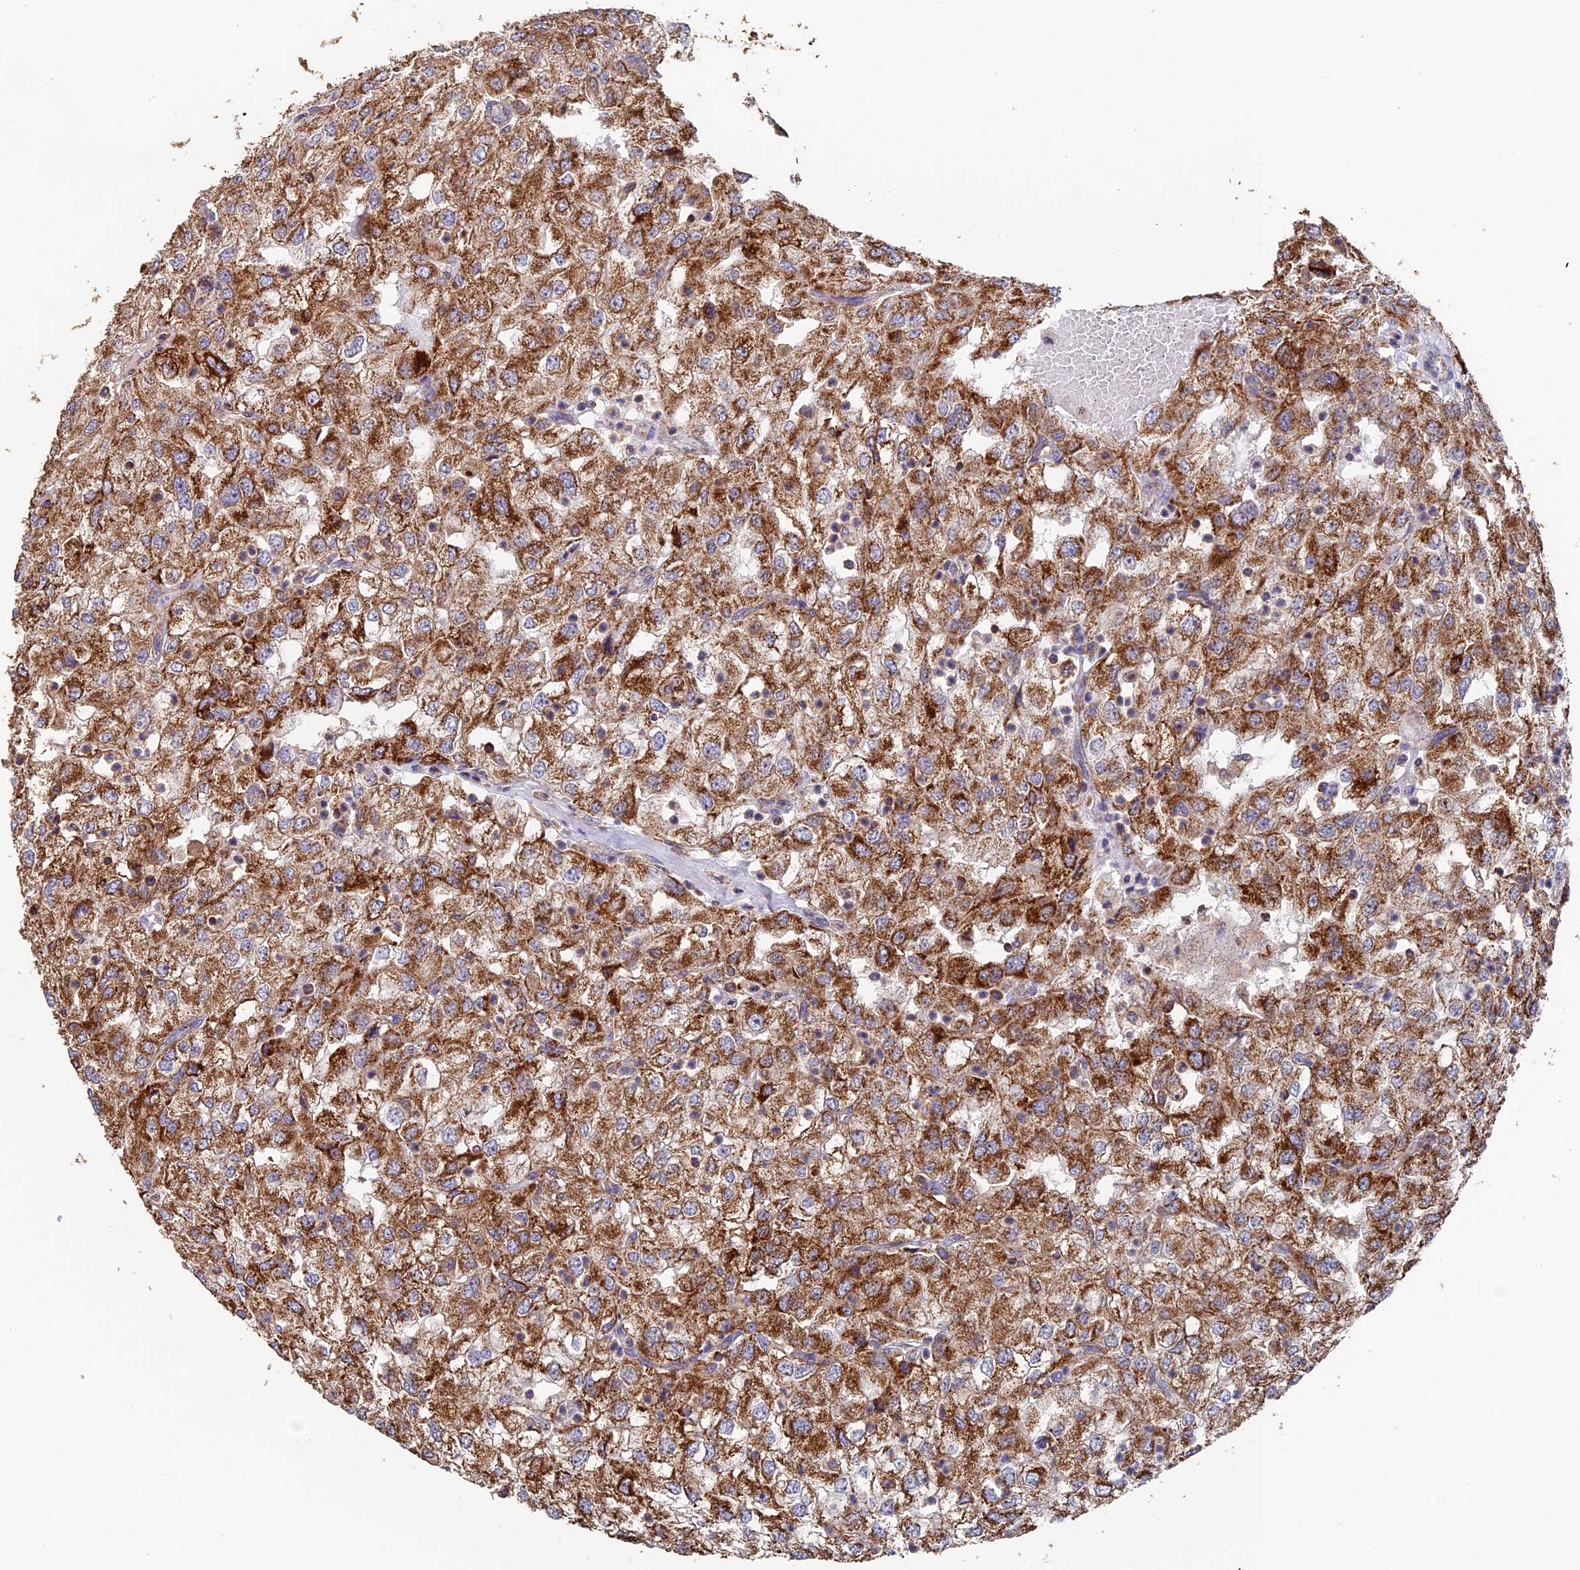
{"staining": {"intensity": "strong", "quantity": ">75%", "location": "cytoplasmic/membranous"}, "tissue": "renal cancer", "cell_type": "Tumor cells", "image_type": "cancer", "snomed": [{"axis": "morphology", "description": "Adenocarcinoma, NOS"}, {"axis": "topography", "description": "Kidney"}], "caption": "The immunohistochemical stain shows strong cytoplasmic/membranous expression in tumor cells of renal cancer (adenocarcinoma) tissue.", "gene": "ADAT1", "patient": {"sex": "female", "age": 54}}